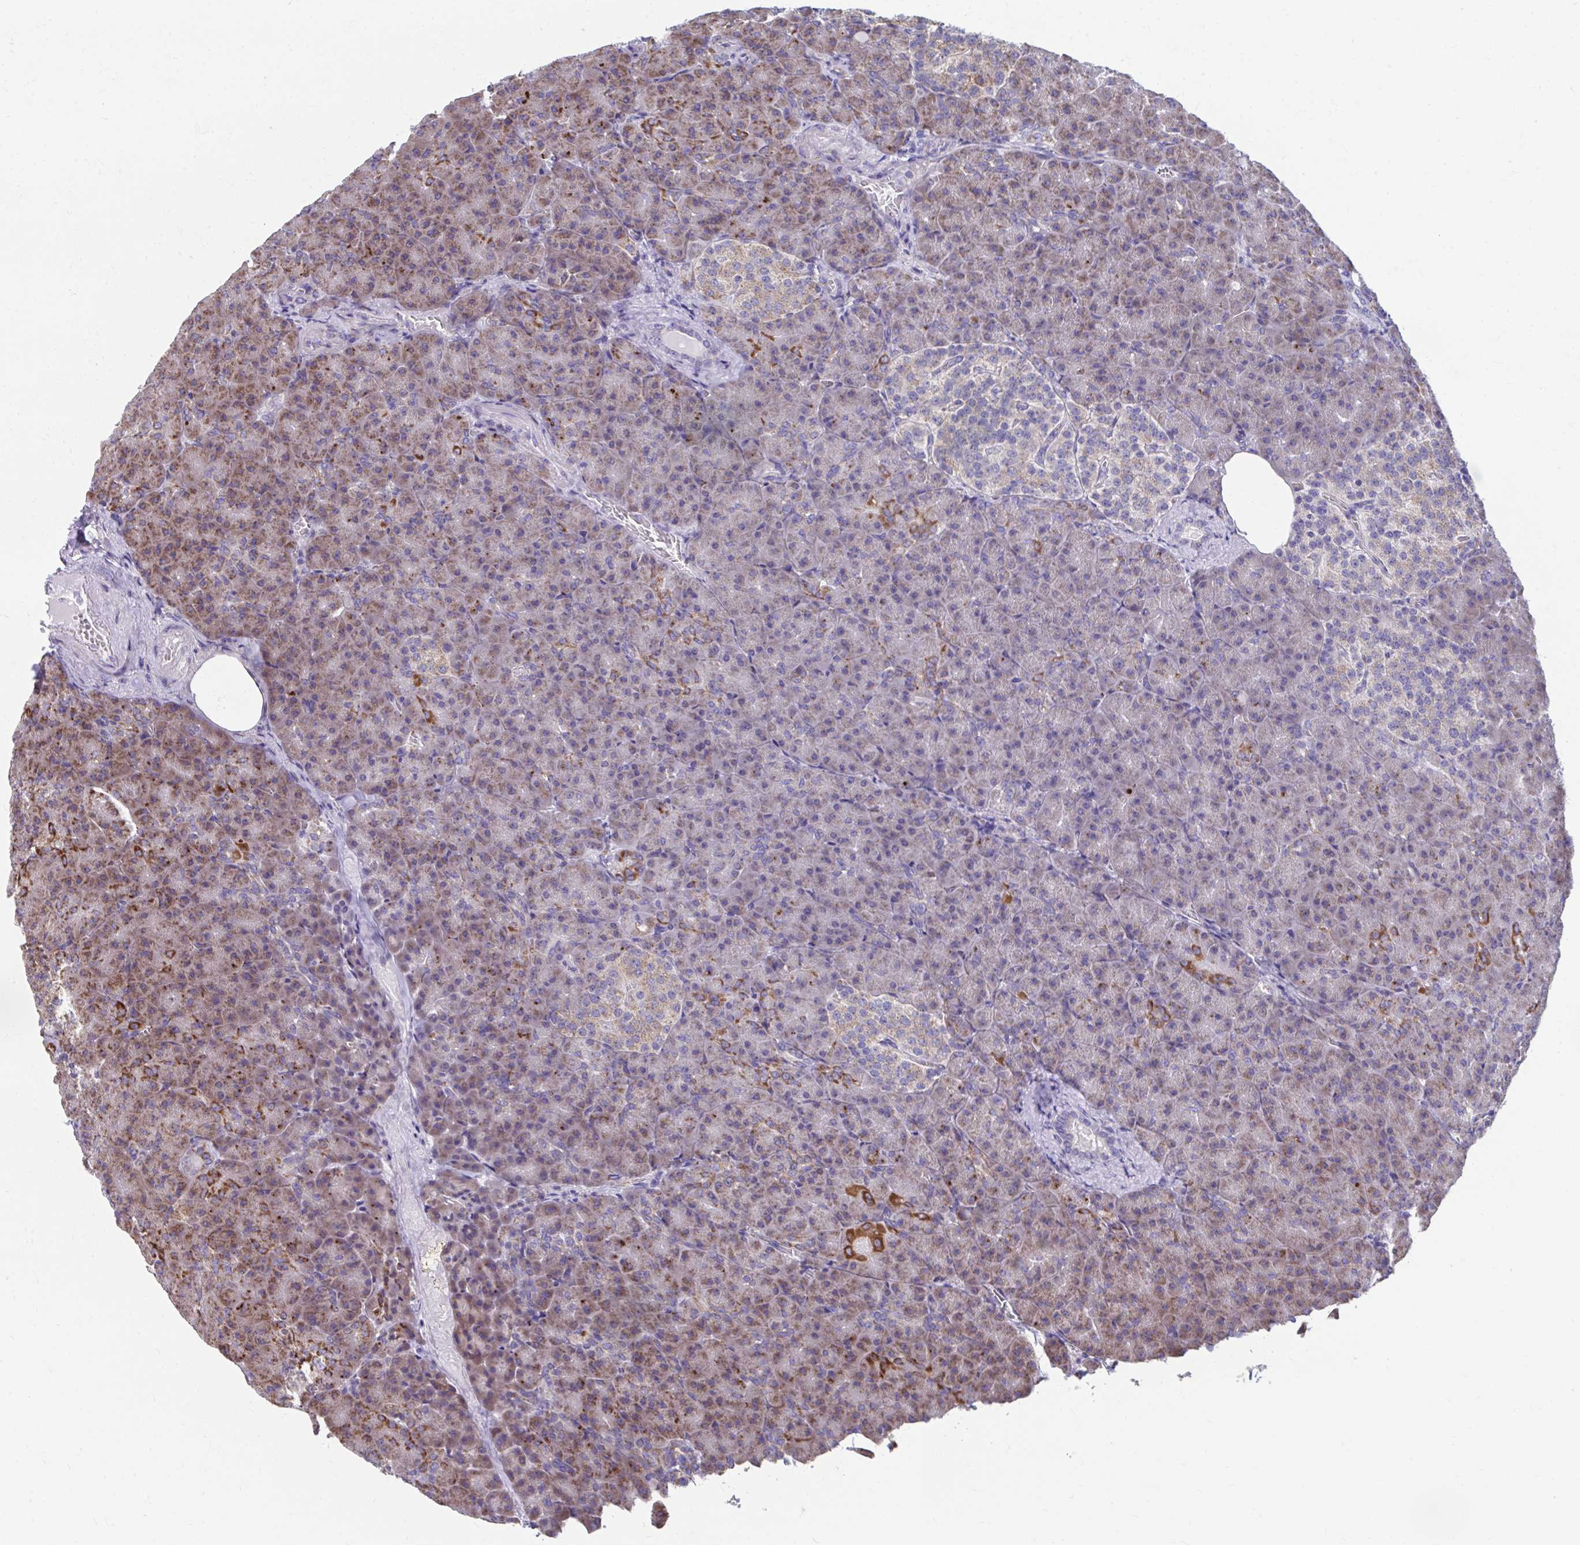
{"staining": {"intensity": "moderate", "quantity": "25%-75%", "location": "cytoplasmic/membranous"}, "tissue": "pancreas", "cell_type": "Exocrine glandular cells", "image_type": "normal", "snomed": [{"axis": "morphology", "description": "Normal tissue, NOS"}, {"axis": "topography", "description": "Pancreas"}], "caption": "Brown immunohistochemical staining in unremarkable human pancreas reveals moderate cytoplasmic/membranous expression in approximately 25%-75% of exocrine glandular cells. The protein is shown in brown color, while the nuclei are stained blue.", "gene": "LINGO4", "patient": {"sex": "female", "age": 74}}